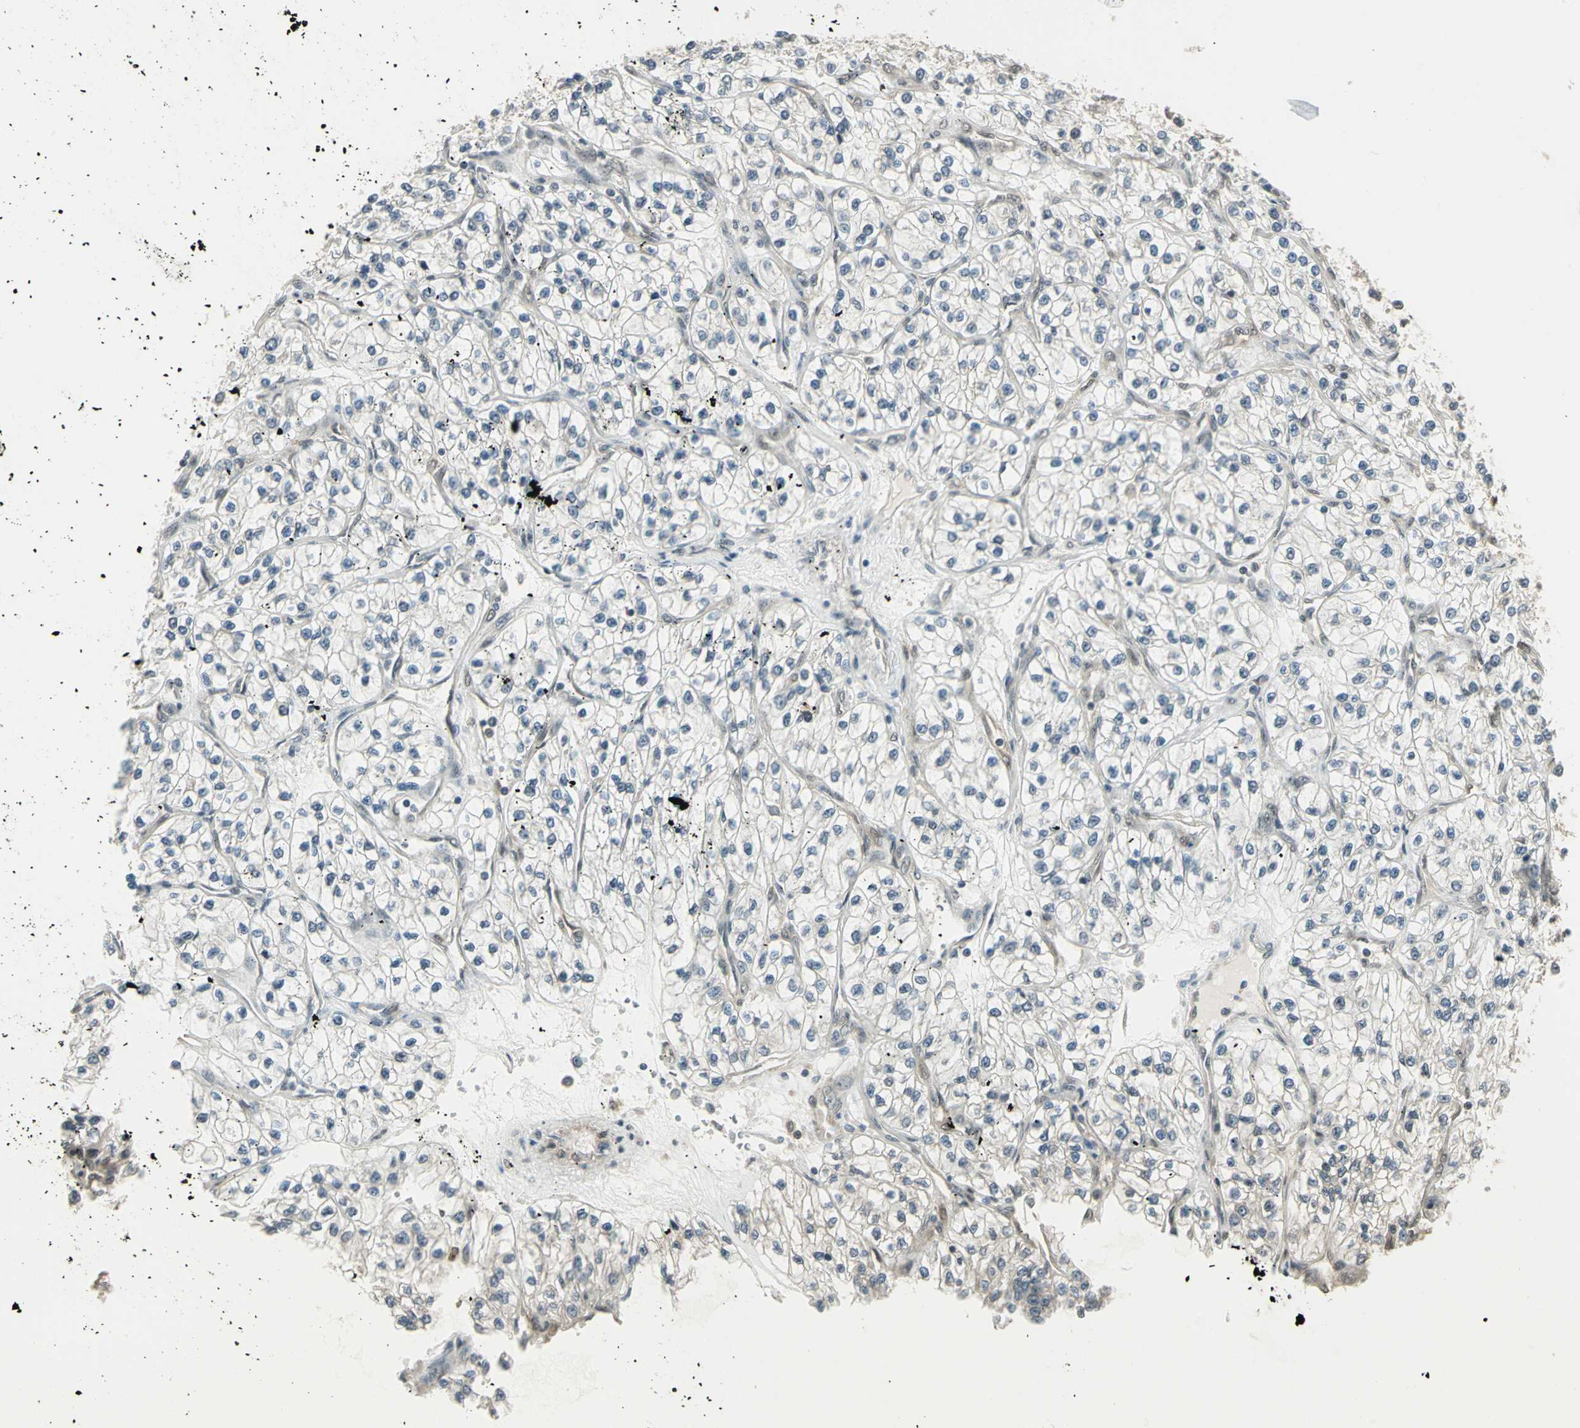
{"staining": {"intensity": "negative", "quantity": "none", "location": "none"}, "tissue": "renal cancer", "cell_type": "Tumor cells", "image_type": "cancer", "snomed": [{"axis": "morphology", "description": "Adenocarcinoma, NOS"}, {"axis": "topography", "description": "Kidney"}], "caption": "Protein analysis of renal adenocarcinoma shows no significant expression in tumor cells.", "gene": "PSMC3", "patient": {"sex": "female", "age": 57}}